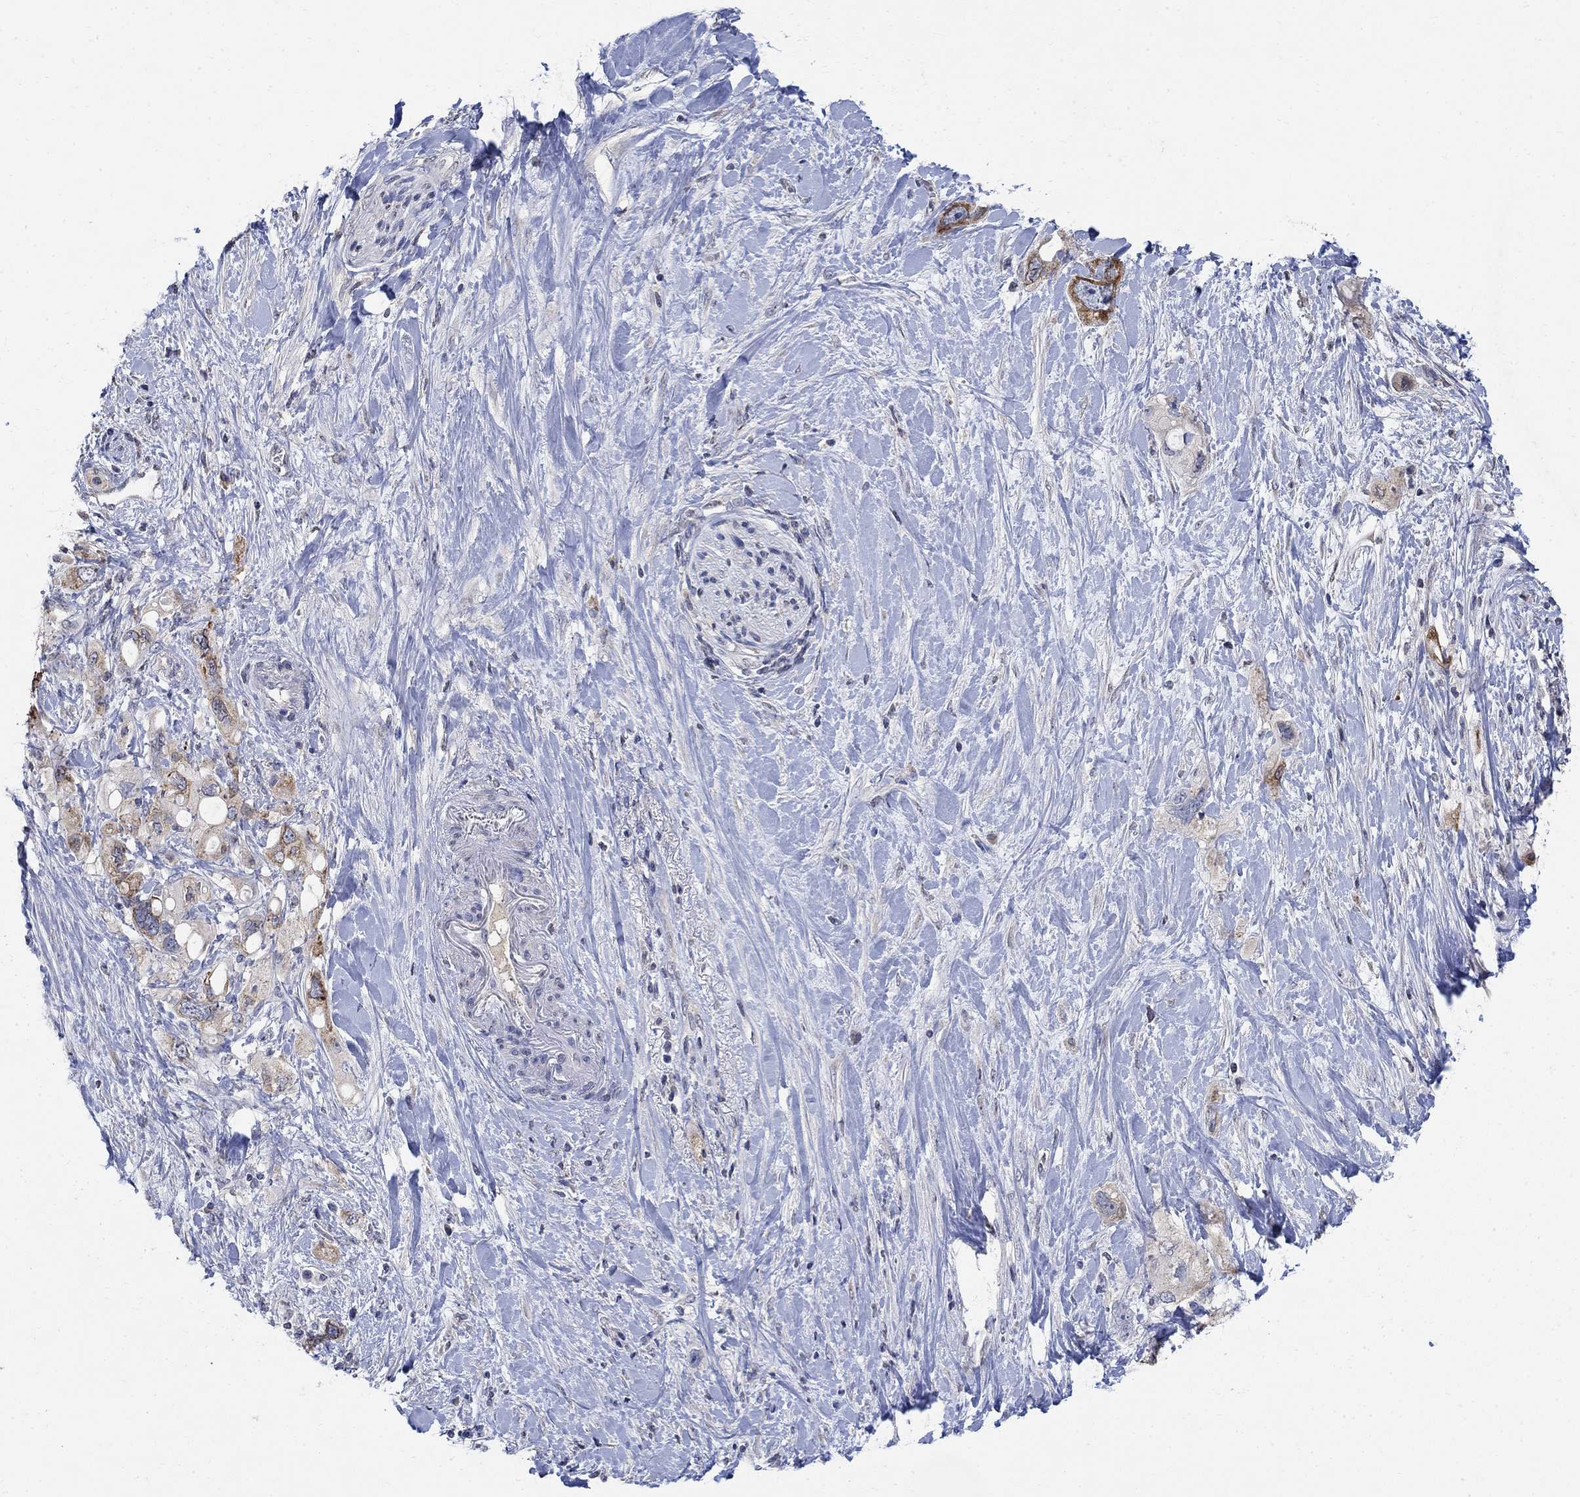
{"staining": {"intensity": "moderate", "quantity": "<25%", "location": "cytoplasmic/membranous"}, "tissue": "pancreatic cancer", "cell_type": "Tumor cells", "image_type": "cancer", "snomed": [{"axis": "morphology", "description": "Adenocarcinoma, NOS"}, {"axis": "topography", "description": "Pancreas"}], "caption": "The immunohistochemical stain shows moderate cytoplasmic/membranous staining in tumor cells of pancreatic cancer (adenocarcinoma) tissue.", "gene": "TMEM169", "patient": {"sex": "female", "age": 56}}